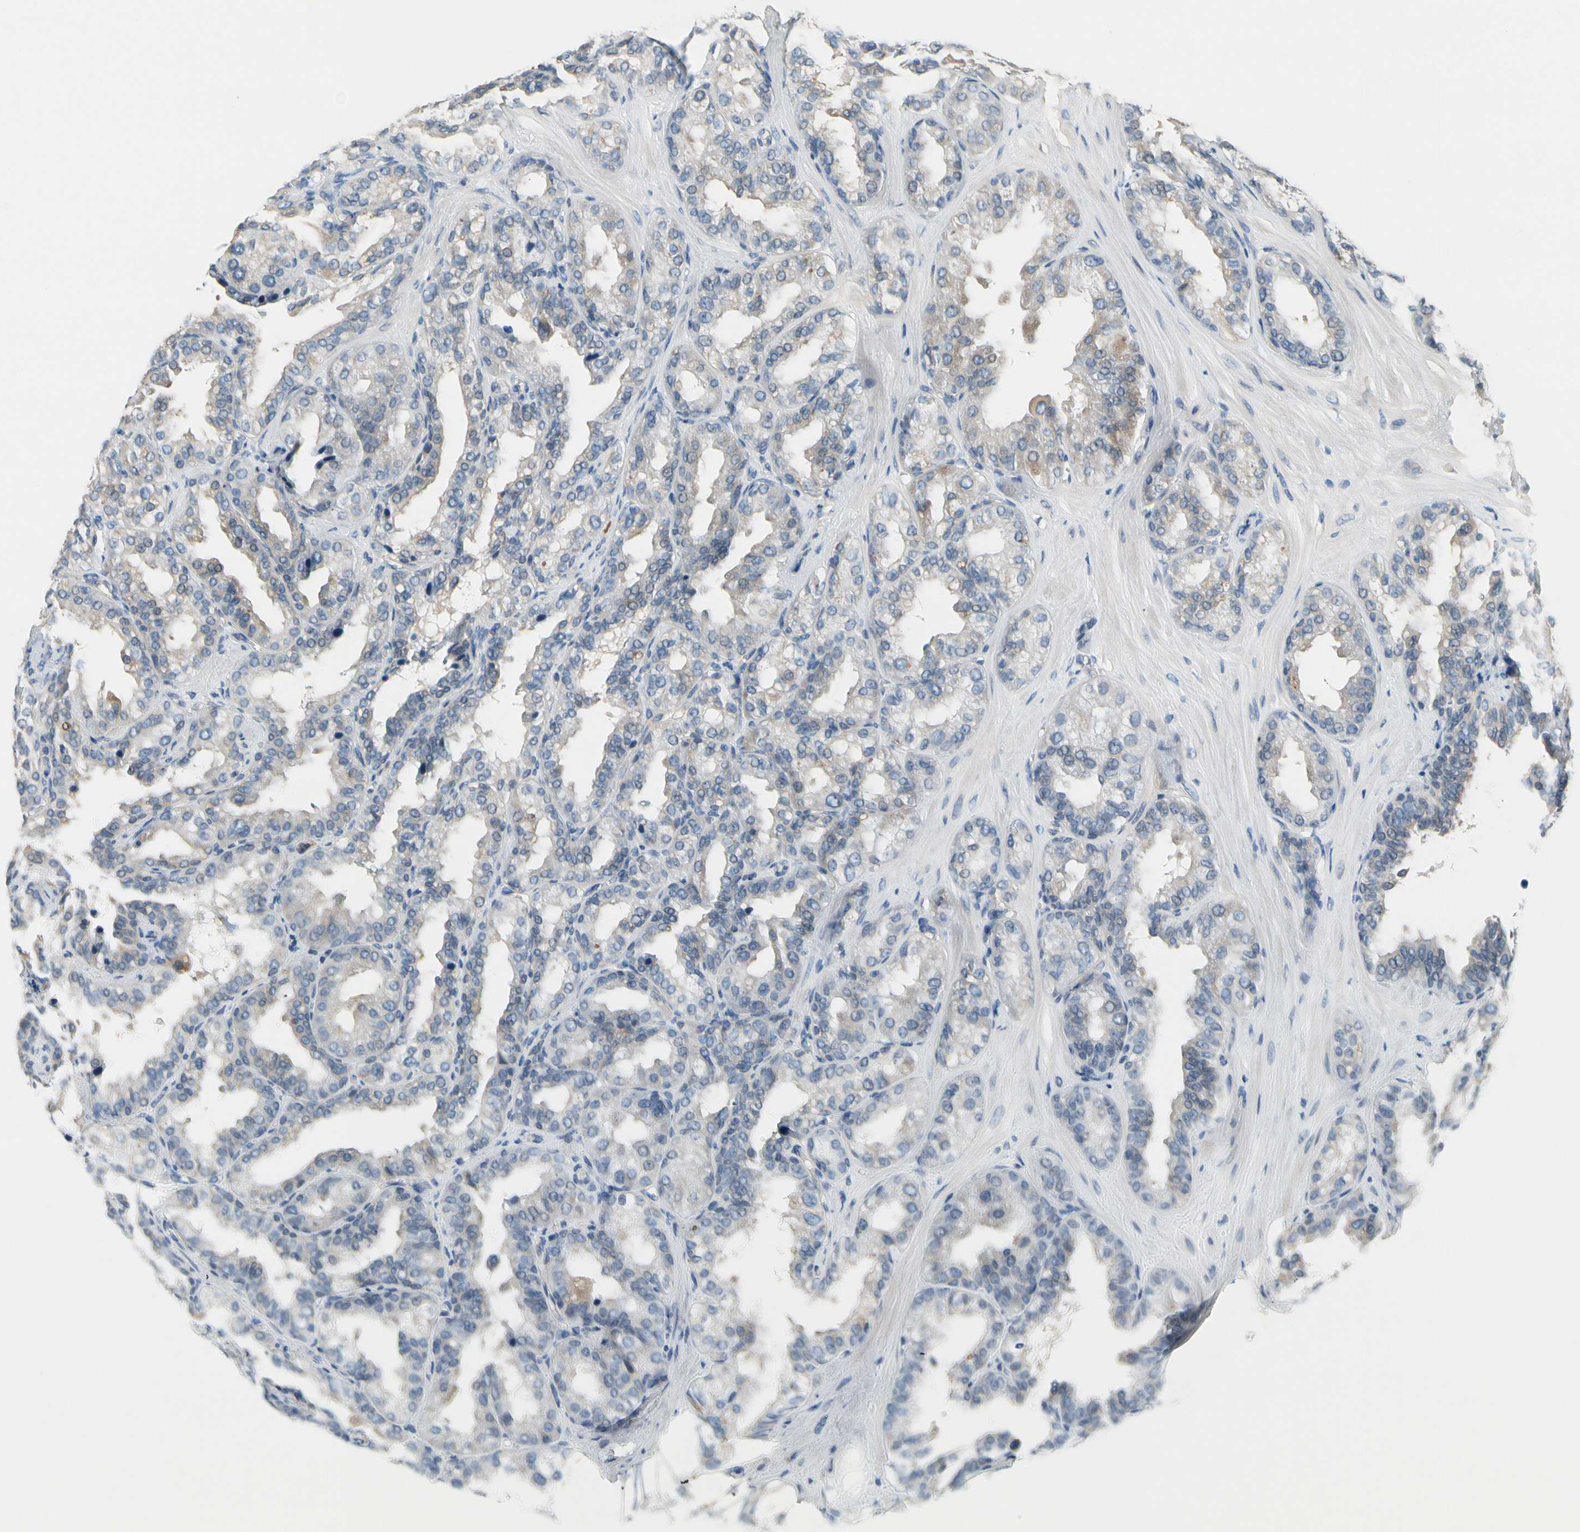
{"staining": {"intensity": "weak", "quantity": "<25%", "location": "cytoplasmic/membranous"}, "tissue": "seminal vesicle", "cell_type": "Glandular cells", "image_type": "normal", "snomed": [{"axis": "morphology", "description": "Normal tissue, NOS"}, {"axis": "topography", "description": "Prostate"}, {"axis": "topography", "description": "Seminal veicle"}], "caption": "High magnification brightfield microscopy of unremarkable seminal vesicle stained with DAB (brown) and counterstained with hematoxylin (blue): glandular cells show no significant expression.", "gene": "CNDP1", "patient": {"sex": "male", "age": 51}}